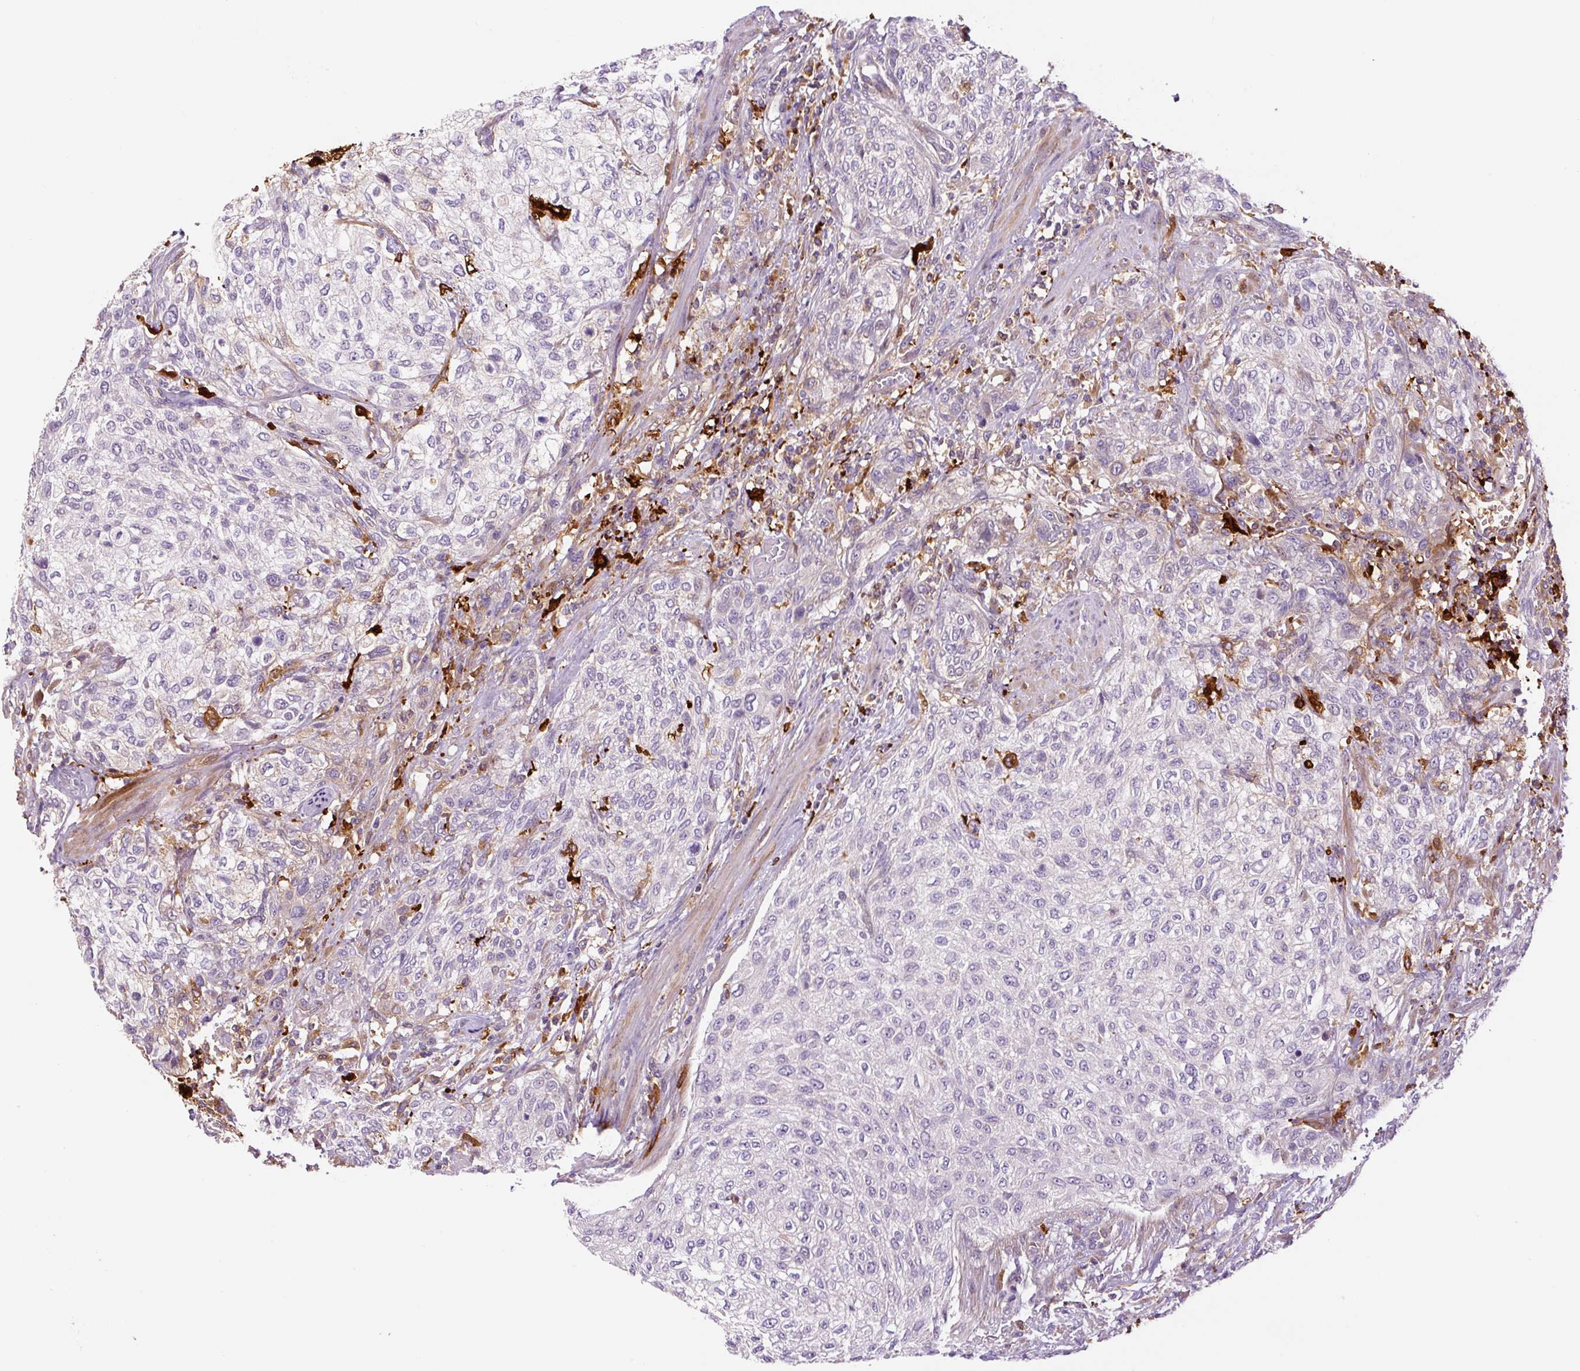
{"staining": {"intensity": "negative", "quantity": "none", "location": "none"}, "tissue": "urothelial cancer", "cell_type": "Tumor cells", "image_type": "cancer", "snomed": [{"axis": "morphology", "description": "Urothelial carcinoma, High grade"}, {"axis": "topography", "description": "Urinary bladder"}], "caption": "Tumor cells are negative for brown protein staining in urothelial cancer. The staining was performed using DAB to visualize the protein expression in brown, while the nuclei were stained in blue with hematoxylin (Magnification: 20x).", "gene": "FUT10", "patient": {"sex": "male", "age": 35}}